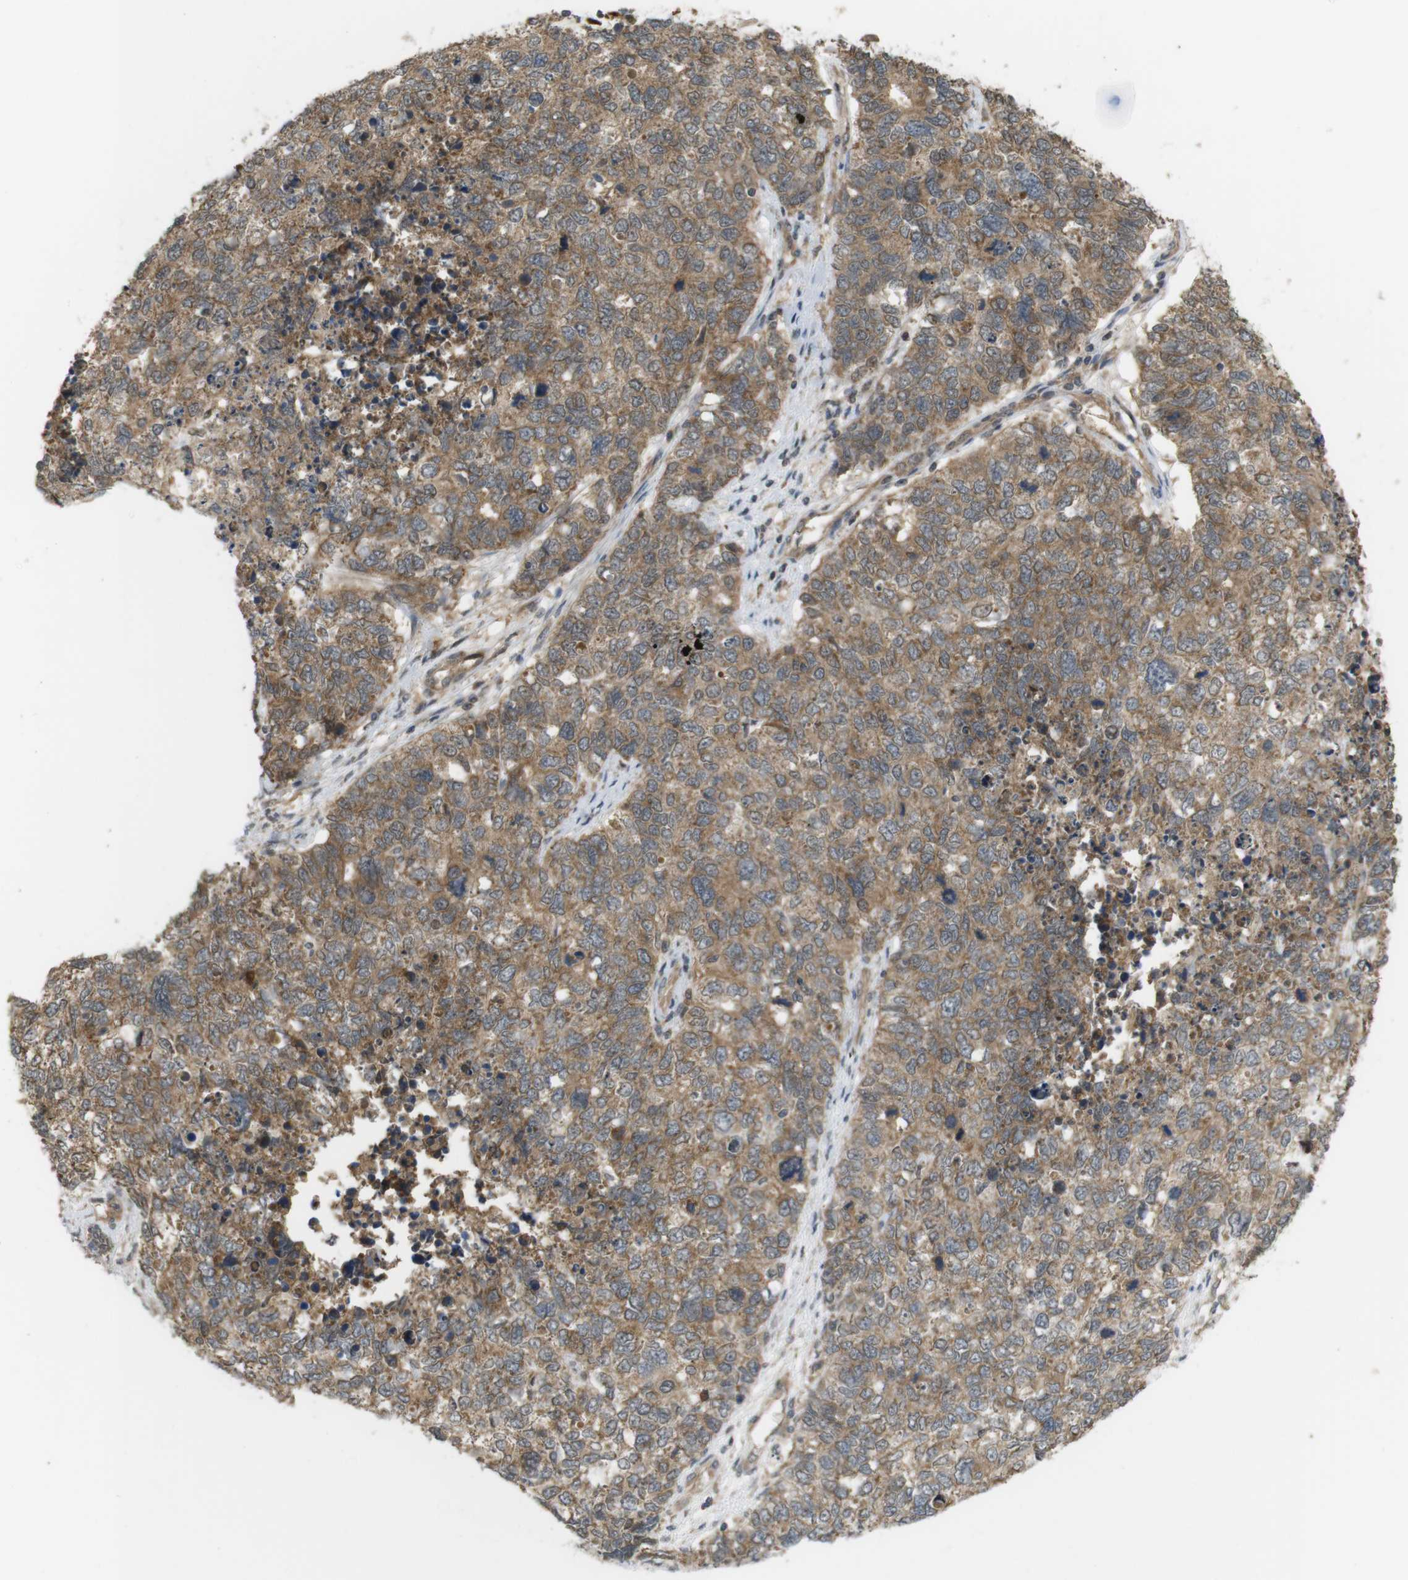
{"staining": {"intensity": "moderate", "quantity": ">75%", "location": "cytoplasmic/membranous"}, "tissue": "cervical cancer", "cell_type": "Tumor cells", "image_type": "cancer", "snomed": [{"axis": "morphology", "description": "Squamous cell carcinoma, NOS"}, {"axis": "topography", "description": "Cervix"}], "caption": "A micrograph of human cervical cancer stained for a protein exhibits moderate cytoplasmic/membranous brown staining in tumor cells. (IHC, brightfield microscopy, high magnification).", "gene": "RNF130", "patient": {"sex": "female", "age": 63}}